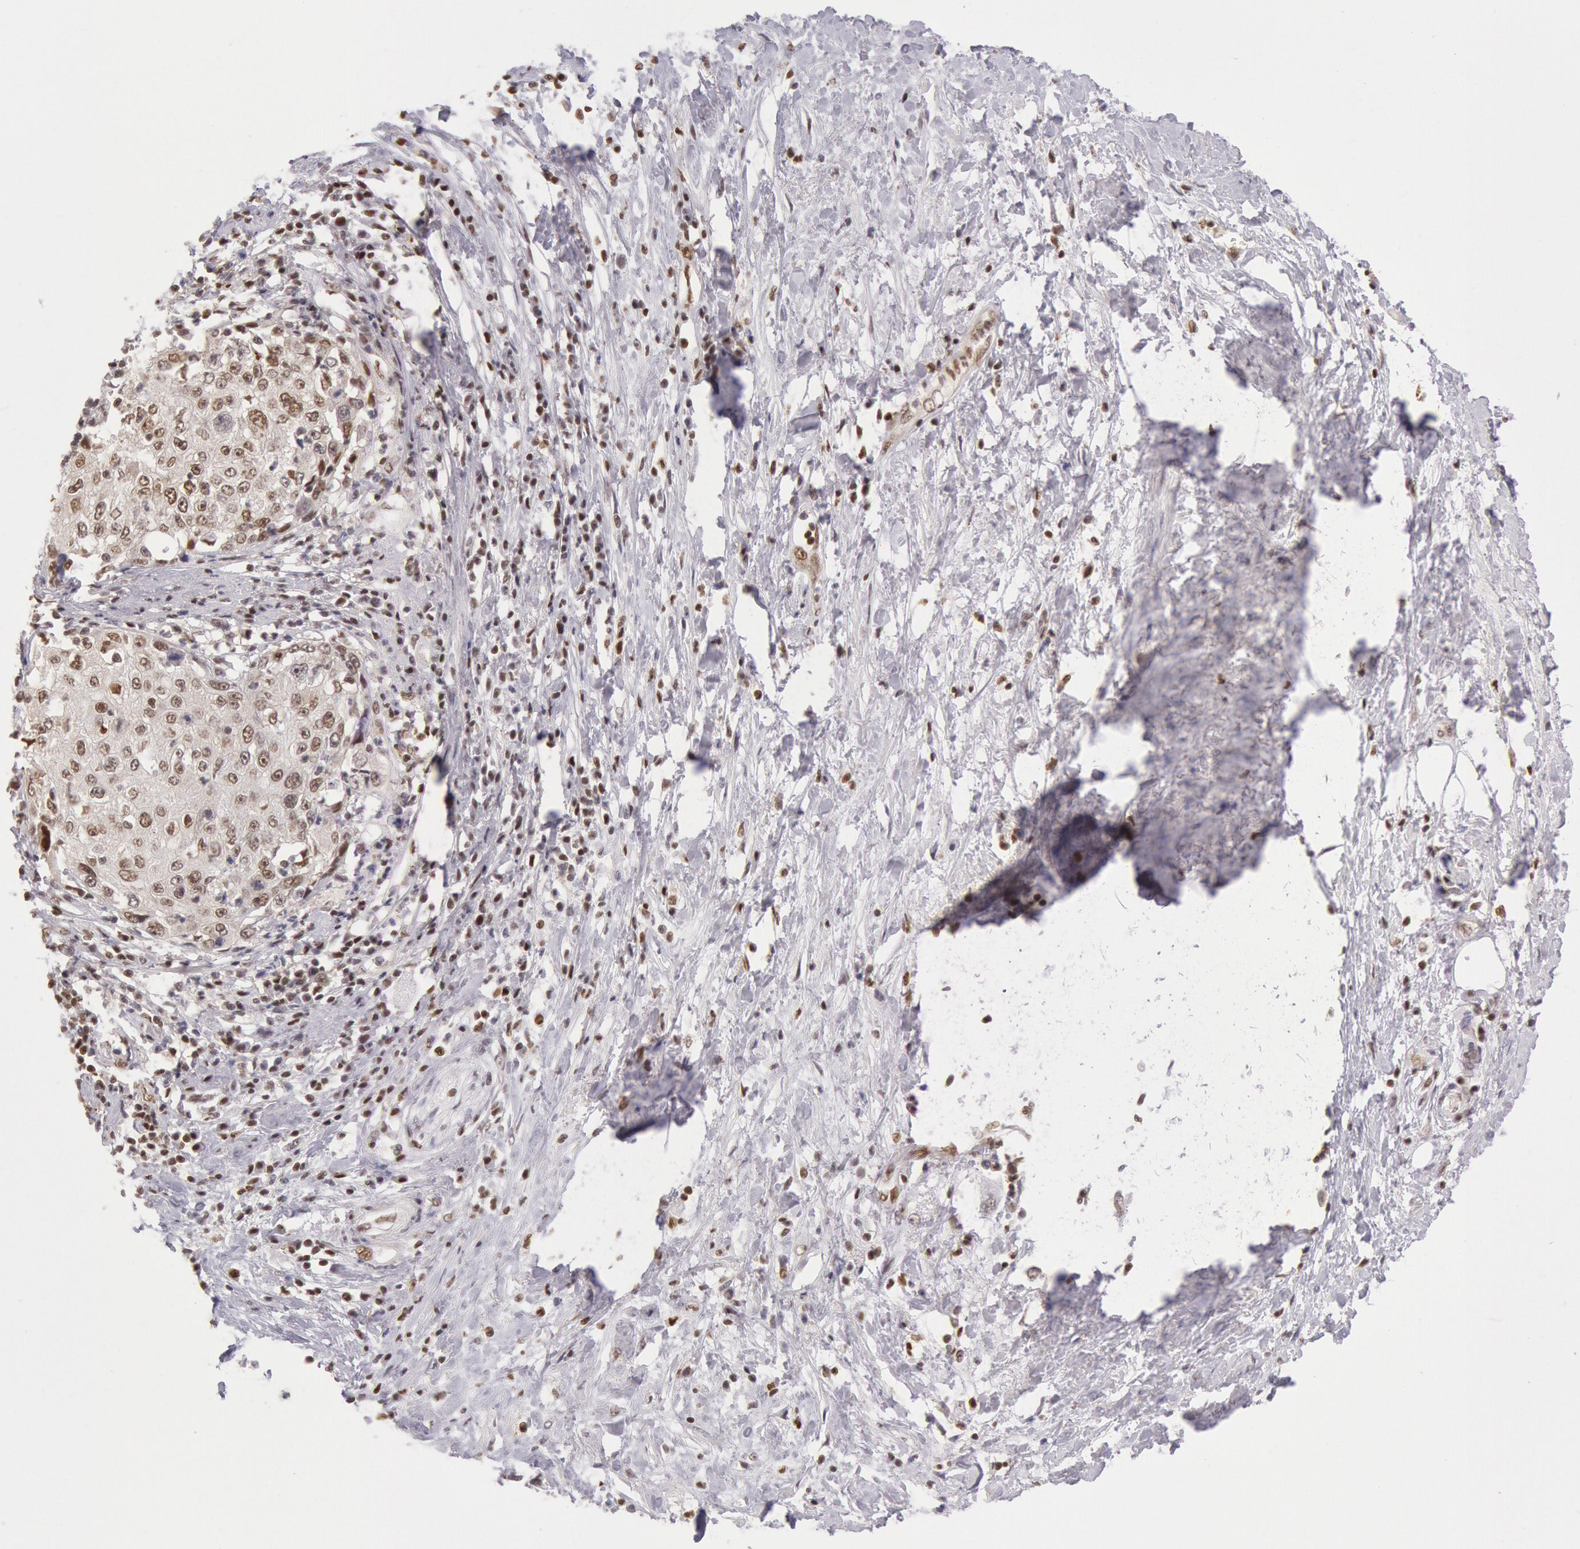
{"staining": {"intensity": "weak", "quantity": ">75%", "location": "nuclear"}, "tissue": "cervical cancer", "cell_type": "Tumor cells", "image_type": "cancer", "snomed": [{"axis": "morphology", "description": "Squamous cell carcinoma, NOS"}, {"axis": "topography", "description": "Cervix"}], "caption": "Cervical cancer (squamous cell carcinoma) tissue displays weak nuclear staining in approximately >75% of tumor cells, visualized by immunohistochemistry.", "gene": "ESS2", "patient": {"sex": "female", "age": 57}}